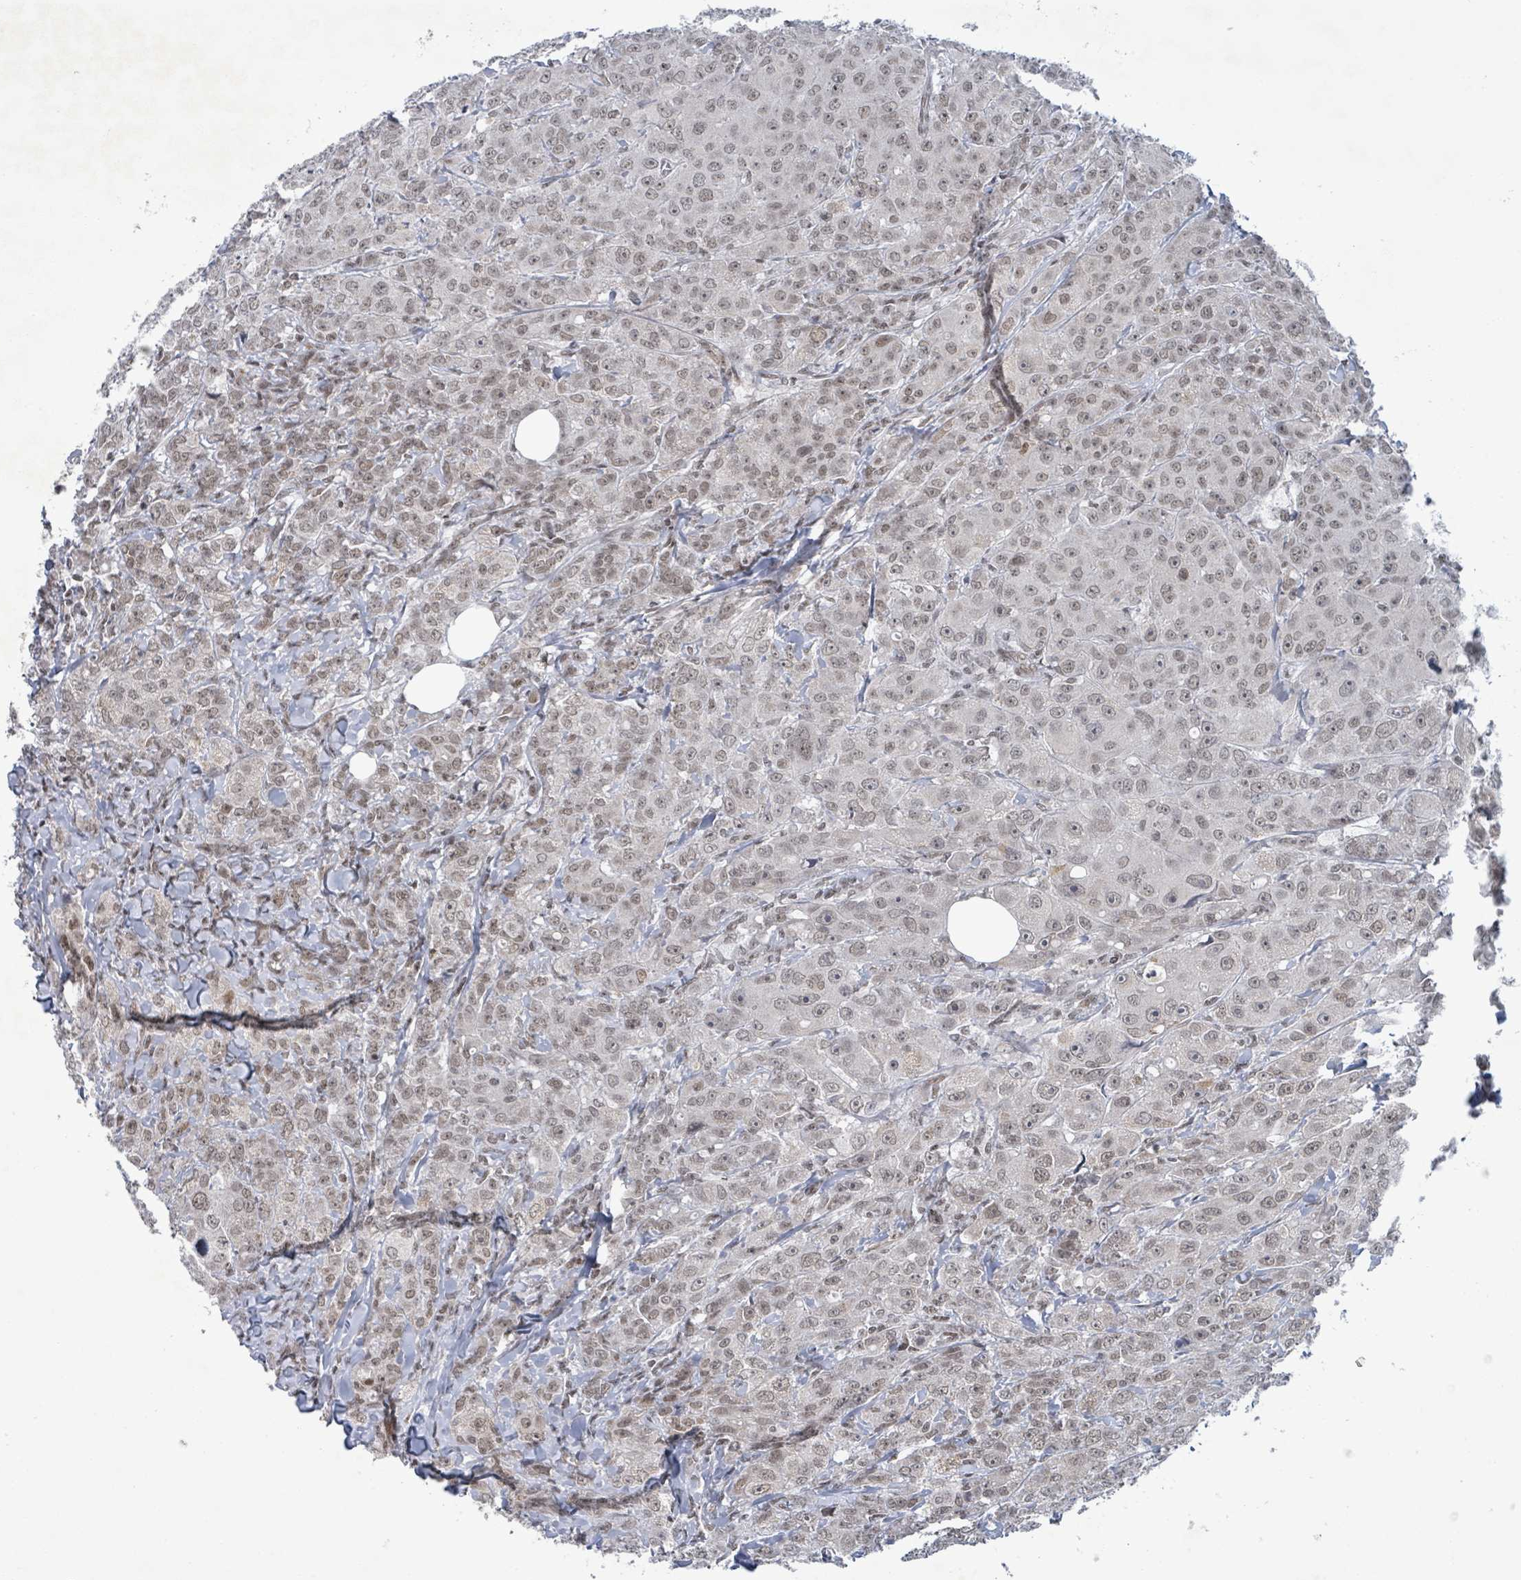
{"staining": {"intensity": "weak", "quantity": ">75%", "location": "nuclear"}, "tissue": "breast cancer", "cell_type": "Tumor cells", "image_type": "cancer", "snomed": [{"axis": "morphology", "description": "Duct carcinoma"}, {"axis": "topography", "description": "Breast"}], "caption": "IHC (DAB) staining of human breast infiltrating ductal carcinoma reveals weak nuclear protein expression in about >75% of tumor cells.", "gene": "BANP", "patient": {"sex": "female", "age": 43}}